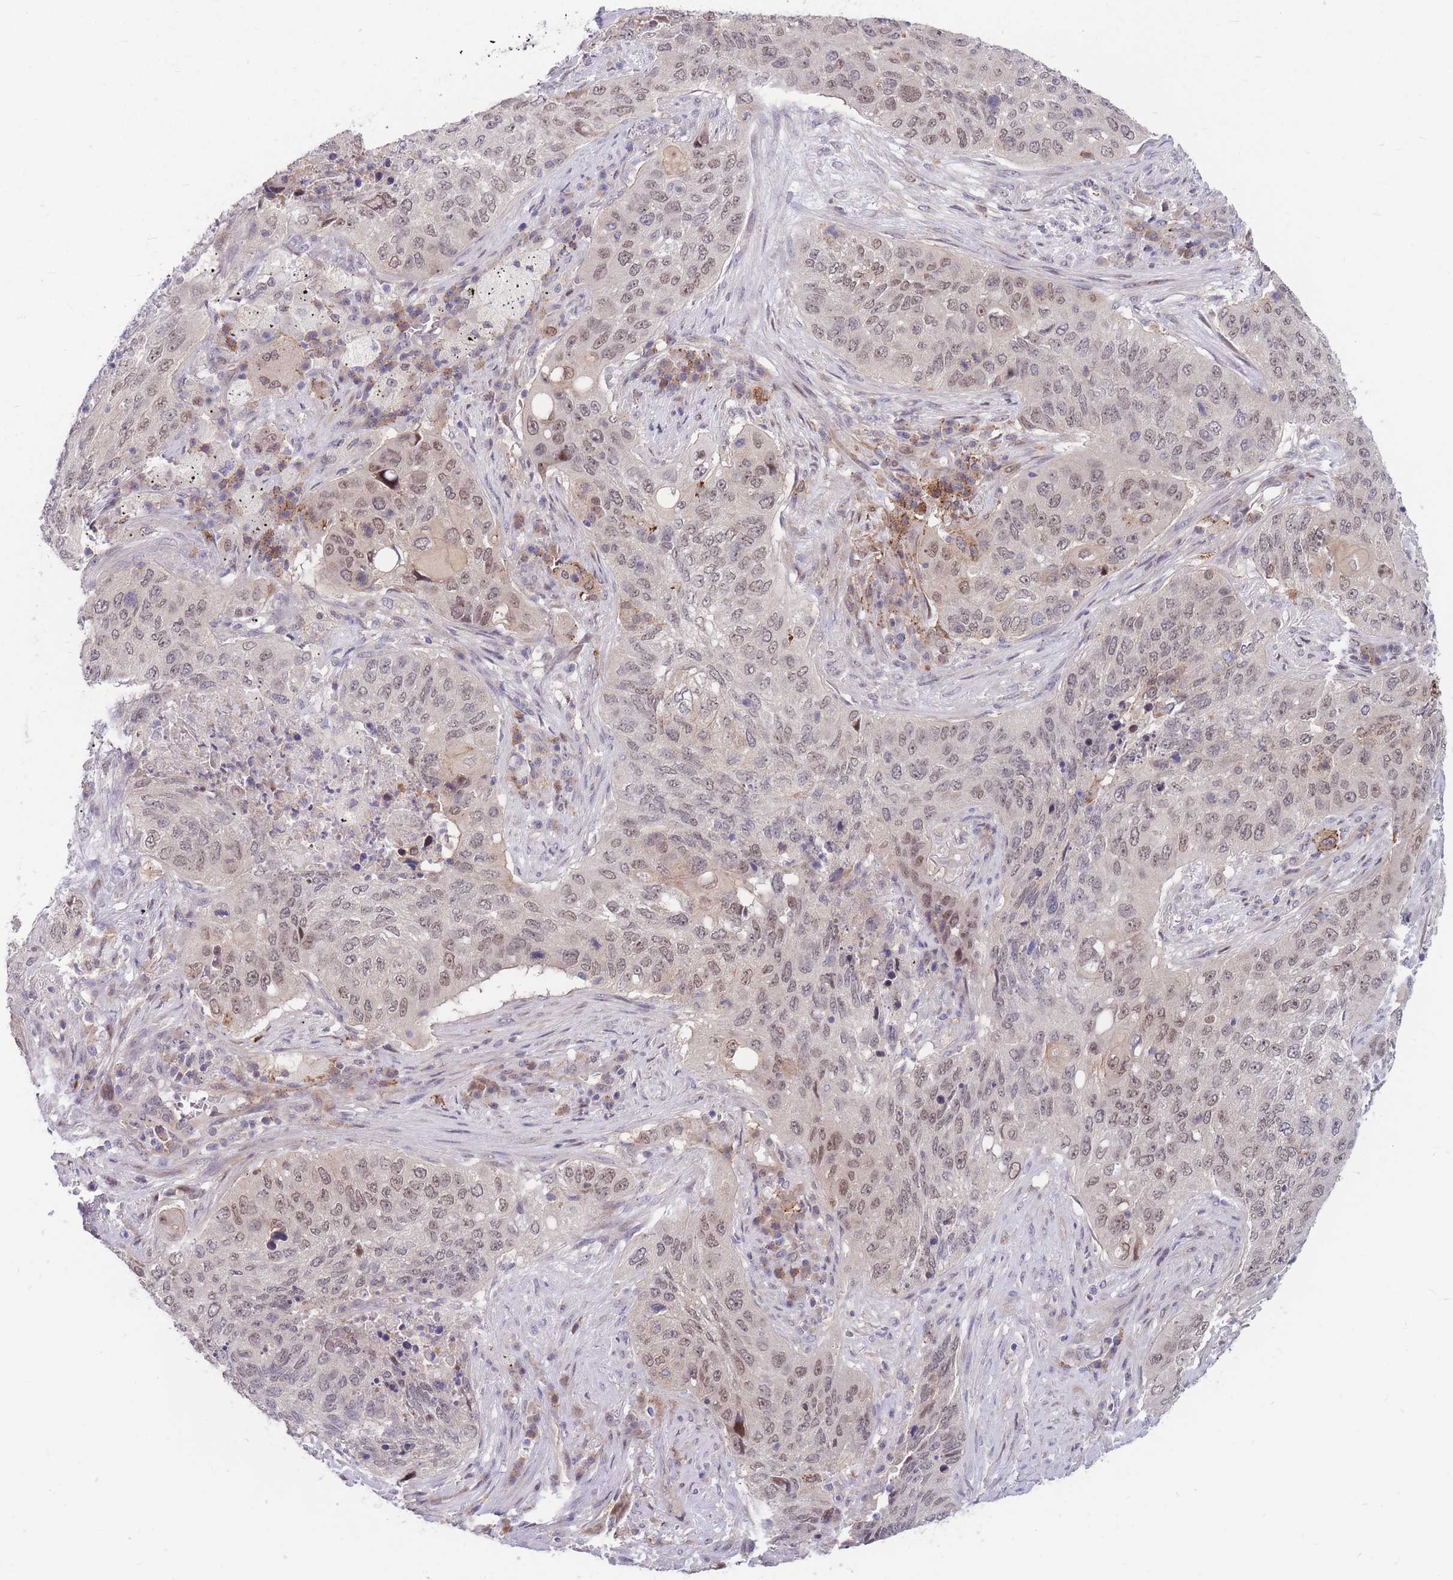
{"staining": {"intensity": "weak", "quantity": ">75%", "location": "nuclear"}, "tissue": "lung cancer", "cell_type": "Tumor cells", "image_type": "cancer", "snomed": [{"axis": "morphology", "description": "Squamous cell carcinoma, NOS"}, {"axis": "topography", "description": "Lung"}], "caption": "A high-resolution photomicrograph shows IHC staining of lung squamous cell carcinoma, which displays weak nuclear staining in approximately >75% of tumor cells. (DAB (3,3'-diaminobenzidine) IHC with brightfield microscopy, high magnification).", "gene": "TCF20", "patient": {"sex": "female", "age": 63}}